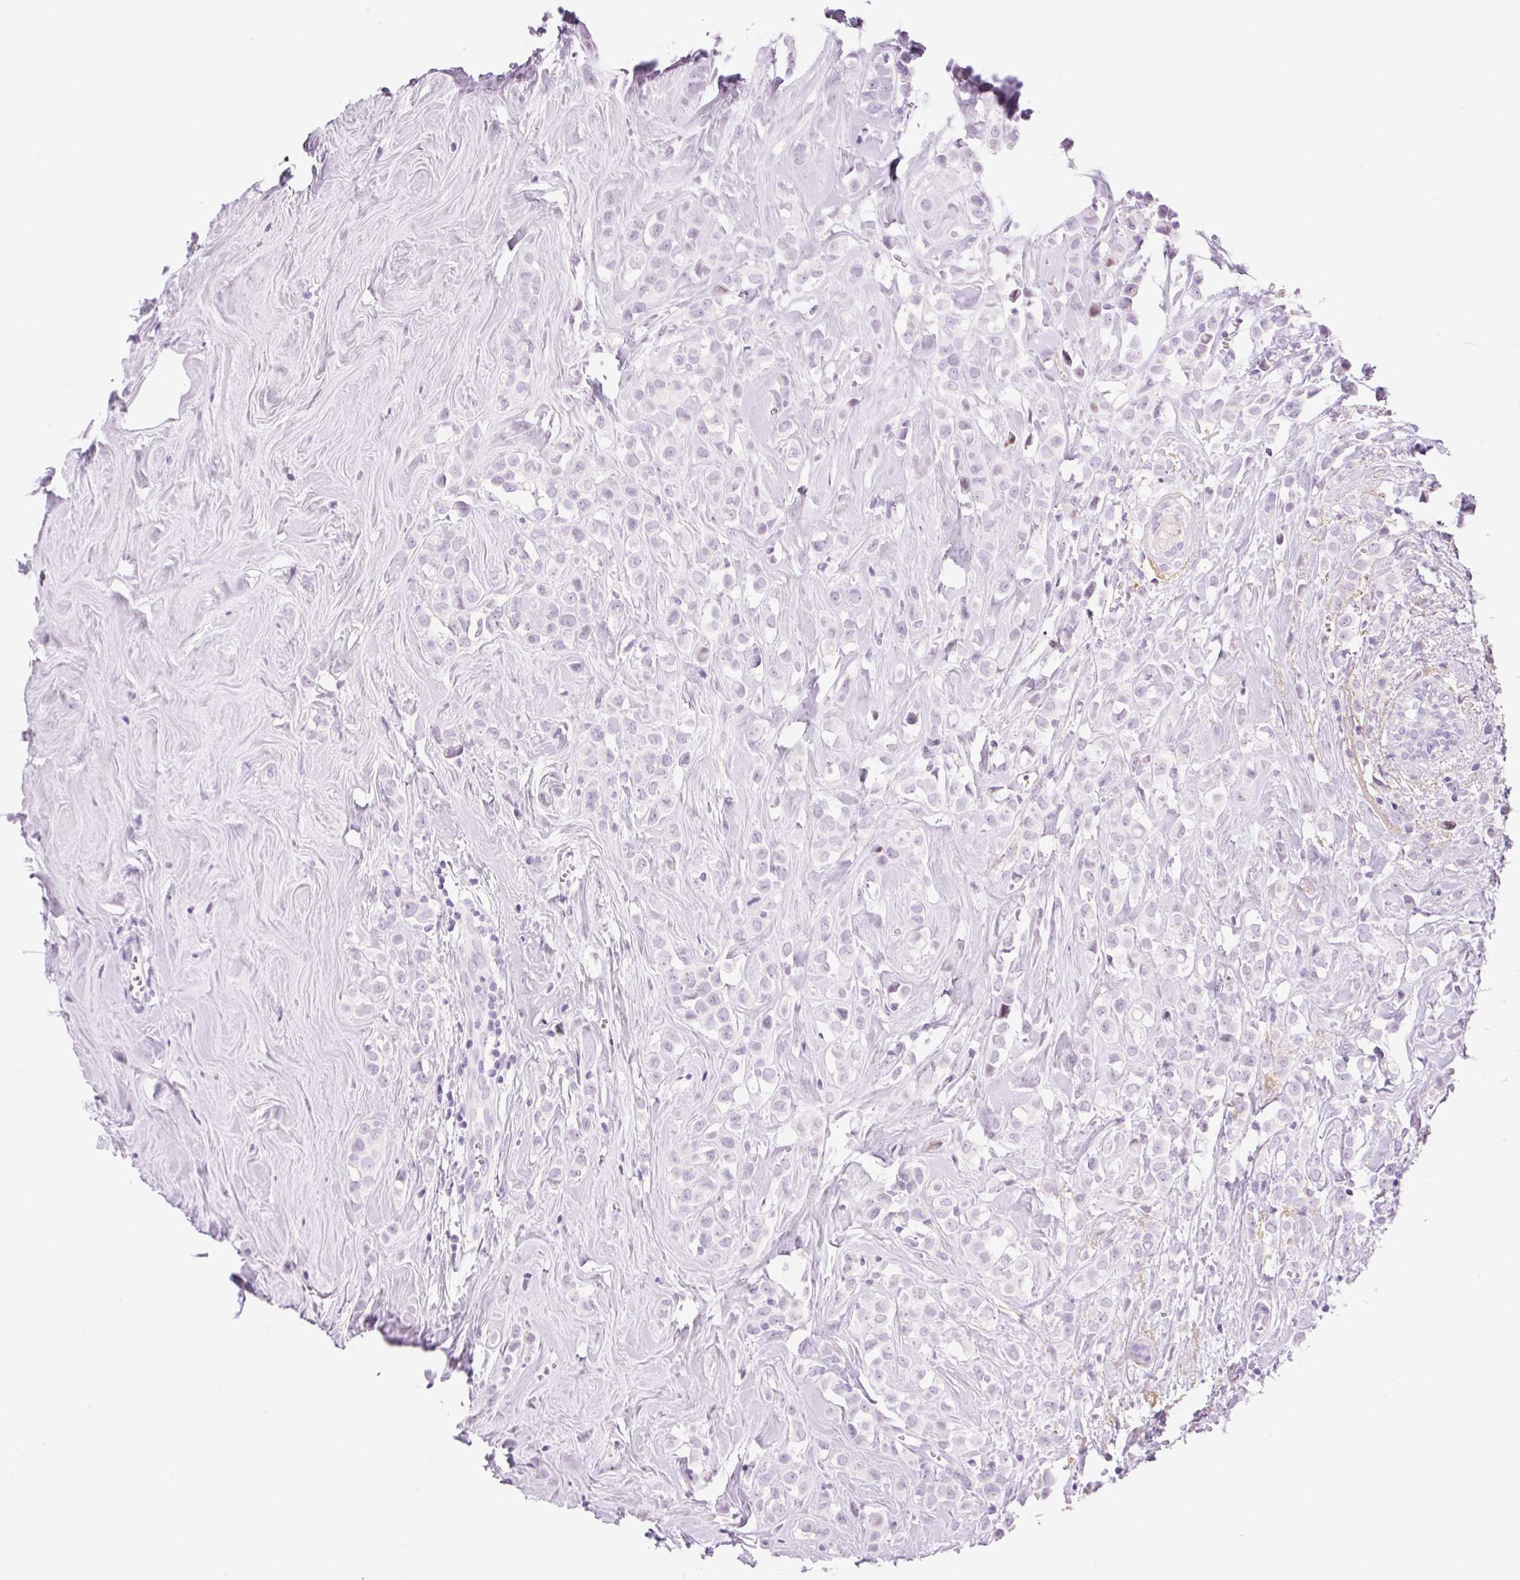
{"staining": {"intensity": "negative", "quantity": "none", "location": "none"}, "tissue": "breast cancer", "cell_type": "Tumor cells", "image_type": "cancer", "snomed": [{"axis": "morphology", "description": "Duct carcinoma"}, {"axis": "topography", "description": "Breast"}], "caption": "High power microscopy histopathology image of an immunohistochemistry (IHC) image of breast intraductal carcinoma, revealing no significant staining in tumor cells.", "gene": "SP140L", "patient": {"sex": "female", "age": 80}}